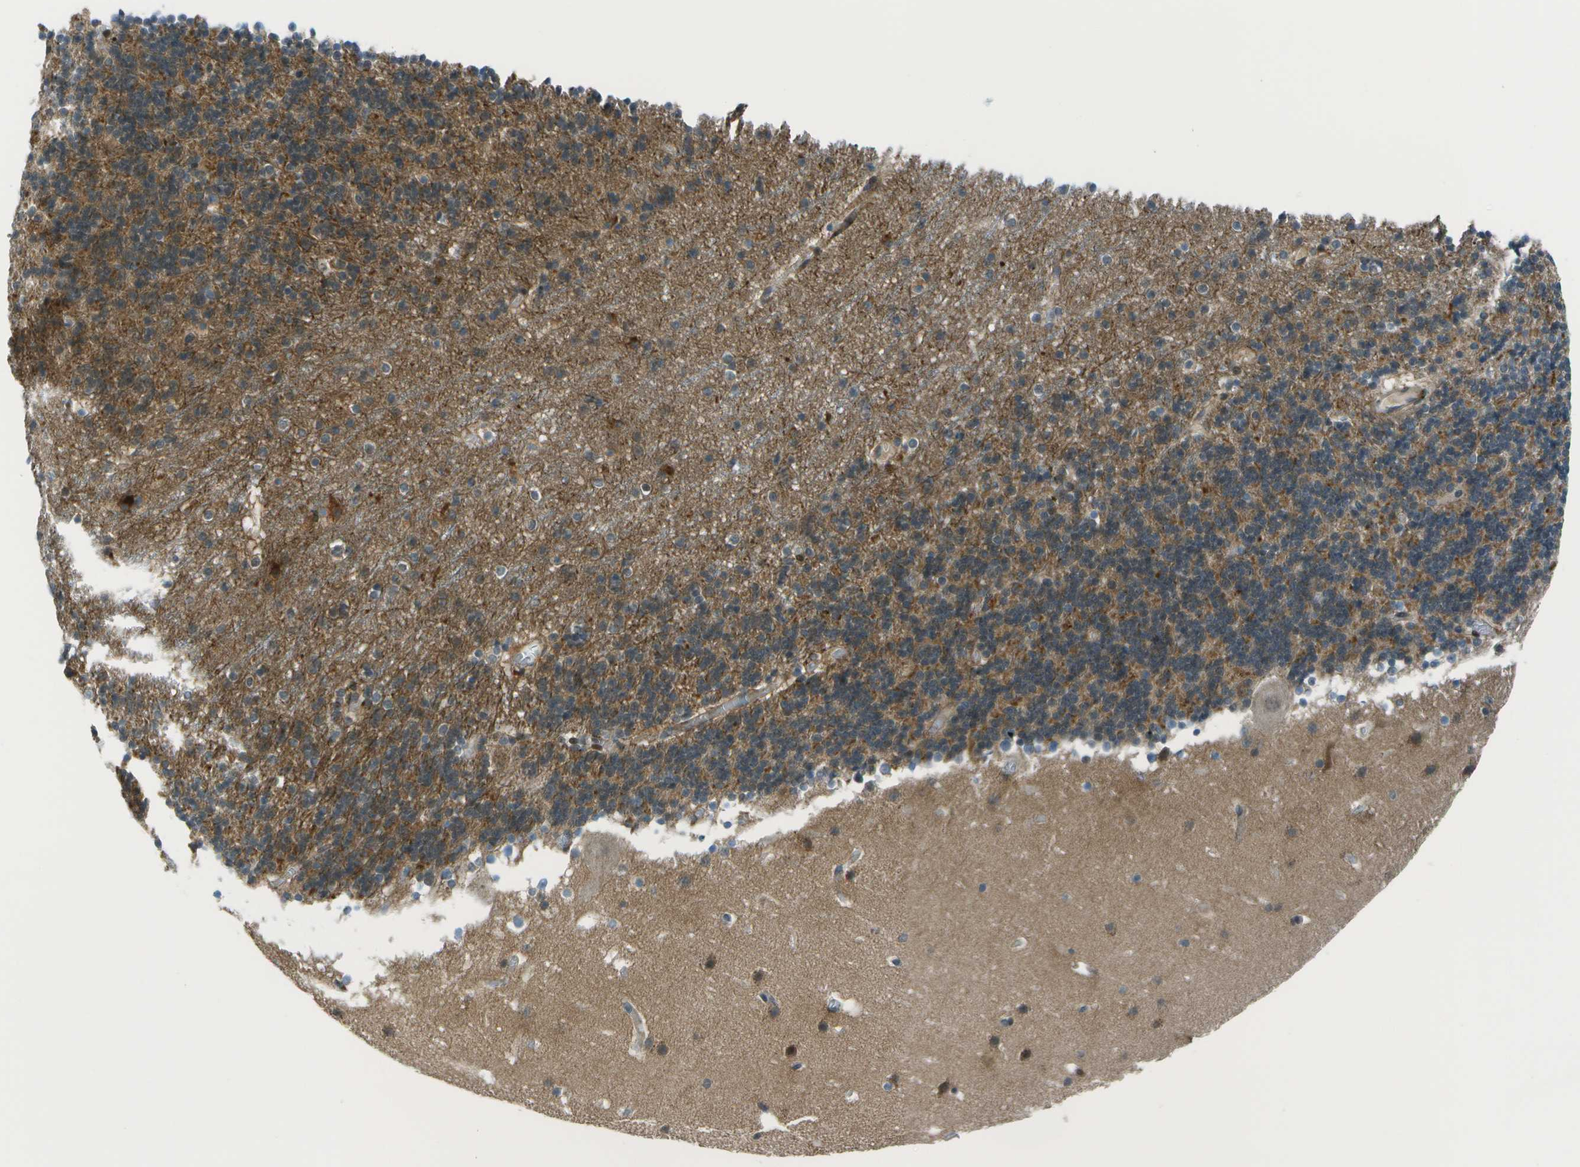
{"staining": {"intensity": "moderate", "quantity": "25%-75%", "location": "cytoplasmic/membranous"}, "tissue": "cerebellum", "cell_type": "Cells in granular layer", "image_type": "normal", "snomed": [{"axis": "morphology", "description": "Normal tissue, NOS"}, {"axis": "topography", "description": "Cerebellum"}], "caption": "Immunohistochemistry (IHC) (DAB (3,3'-diaminobenzidine)) staining of unremarkable cerebellum exhibits moderate cytoplasmic/membranous protein staining in about 25%-75% of cells in granular layer.", "gene": "TMEM19", "patient": {"sex": "male", "age": 45}}